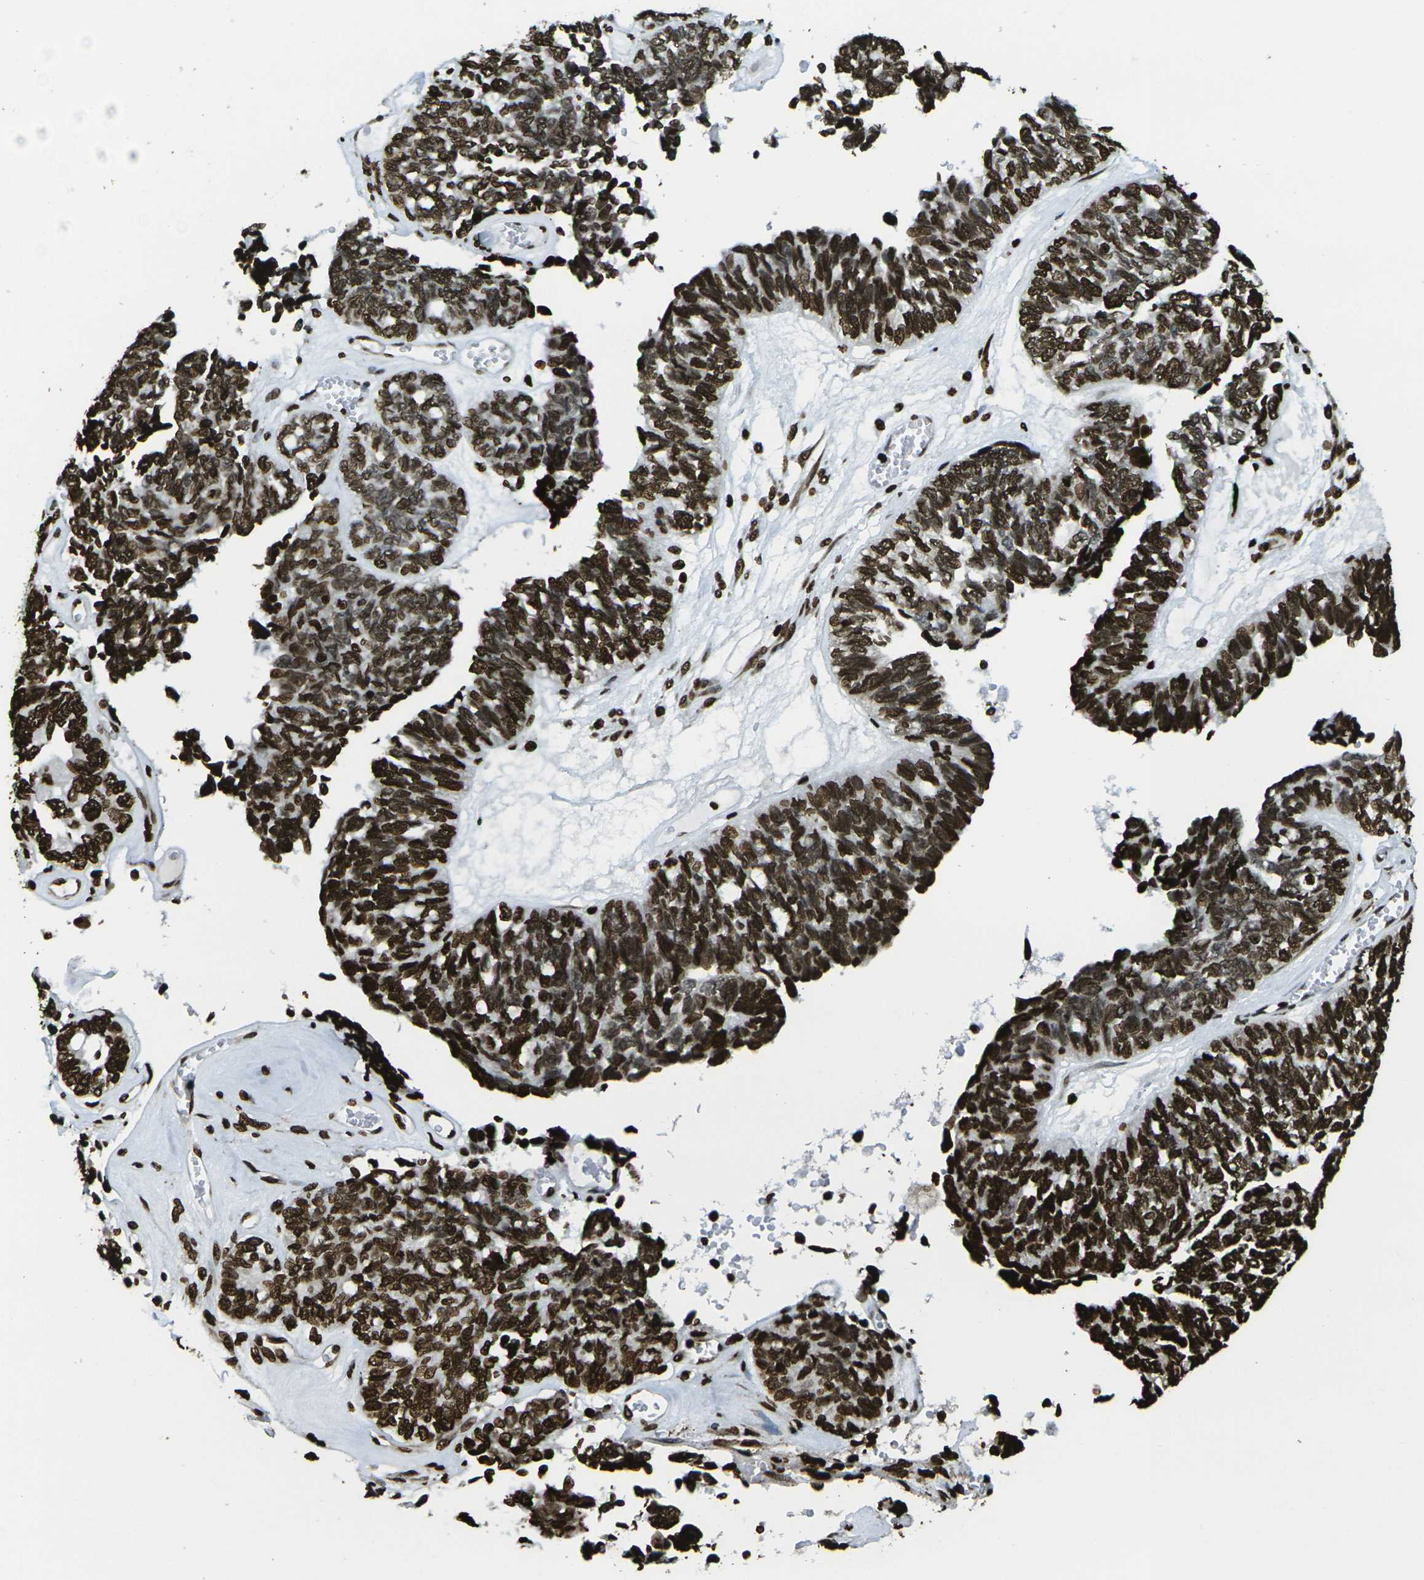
{"staining": {"intensity": "strong", "quantity": ">75%", "location": "nuclear"}, "tissue": "ovarian cancer", "cell_type": "Tumor cells", "image_type": "cancer", "snomed": [{"axis": "morphology", "description": "Cystadenocarcinoma, serous, NOS"}, {"axis": "topography", "description": "Ovary"}], "caption": "A photomicrograph of human ovarian serous cystadenocarcinoma stained for a protein demonstrates strong nuclear brown staining in tumor cells.", "gene": "H1-2", "patient": {"sex": "female", "age": 79}}